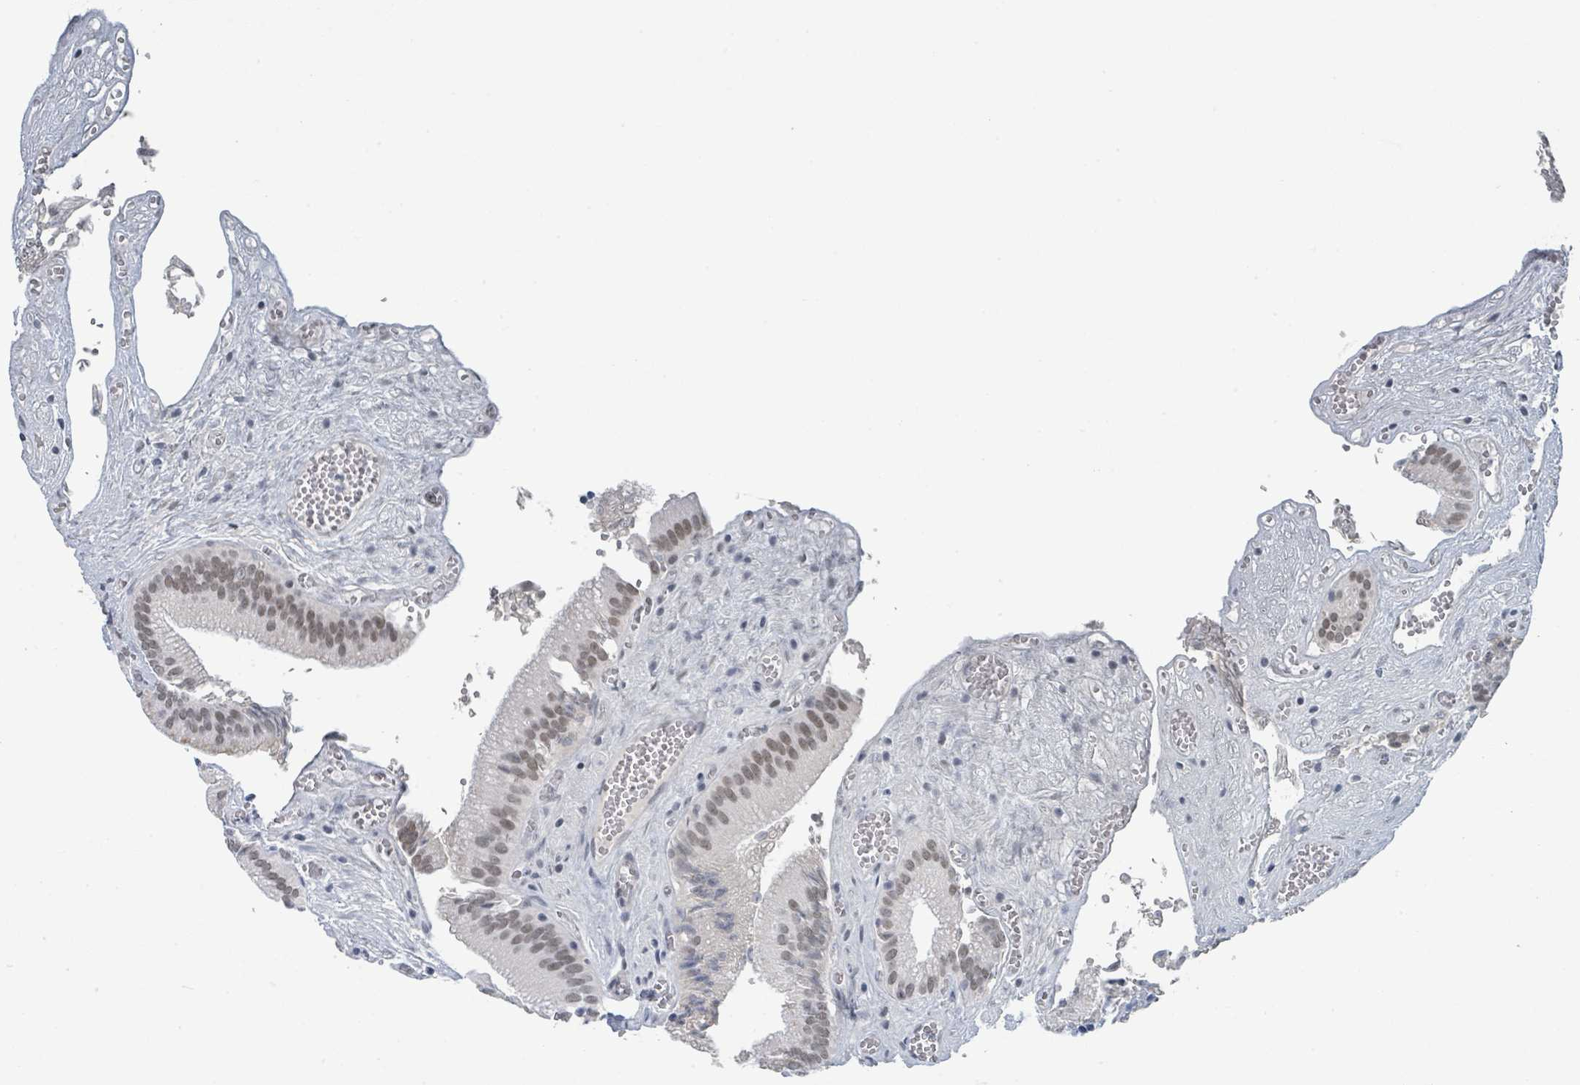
{"staining": {"intensity": "moderate", "quantity": ">75%", "location": "nuclear"}, "tissue": "gallbladder", "cell_type": "Glandular cells", "image_type": "normal", "snomed": [{"axis": "morphology", "description": "Normal tissue, NOS"}, {"axis": "topography", "description": "Gallbladder"}, {"axis": "topography", "description": "Peripheral nerve tissue"}], "caption": "IHC (DAB (3,3'-diaminobenzidine)) staining of unremarkable human gallbladder reveals moderate nuclear protein staining in approximately >75% of glandular cells. The staining was performed using DAB (3,3'-diaminobenzidine) to visualize the protein expression in brown, while the nuclei were stained in blue with hematoxylin (Magnification: 20x).", "gene": "EHMT2", "patient": {"sex": "male", "age": 17}}